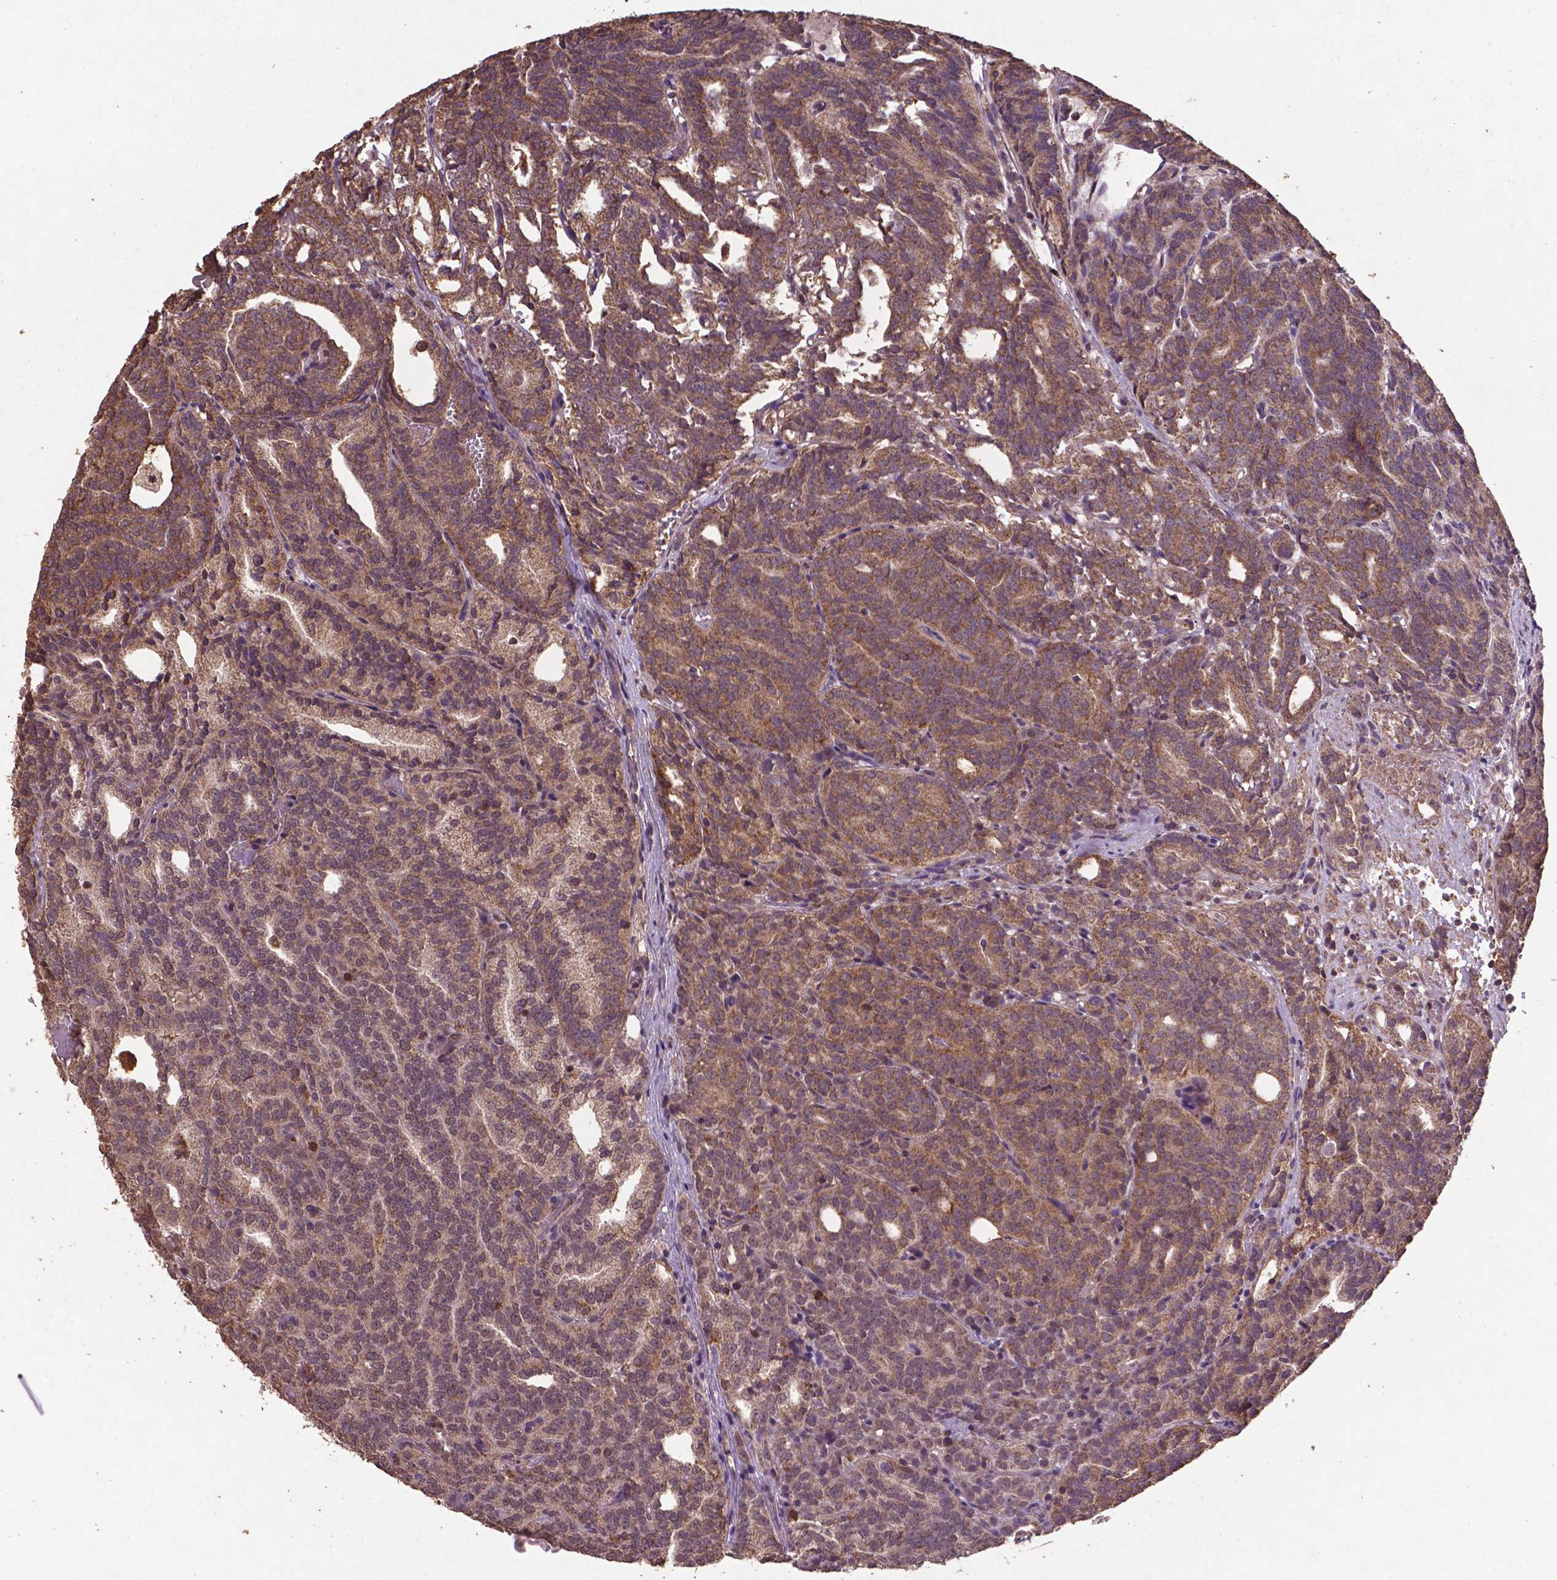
{"staining": {"intensity": "moderate", "quantity": ">75%", "location": "cytoplasmic/membranous"}, "tissue": "prostate cancer", "cell_type": "Tumor cells", "image_type": "cancer", "snomed": [{"axis": "morphology", "description": "Adenocarcinoma, High grade"}, {"axis": "topography", "description": "Prostate"}], "caption": "Immunohistochemical staining of prostate high-grade adenocarcinoma shows medium levels of moderate cytoplasmic/membranous expression in about >75% of tumor cells. The protein is shown in brown color, while the nuclei are stained blue.", "gene": "DCAF1", "patient": {"sex": "male", "age": 53}}